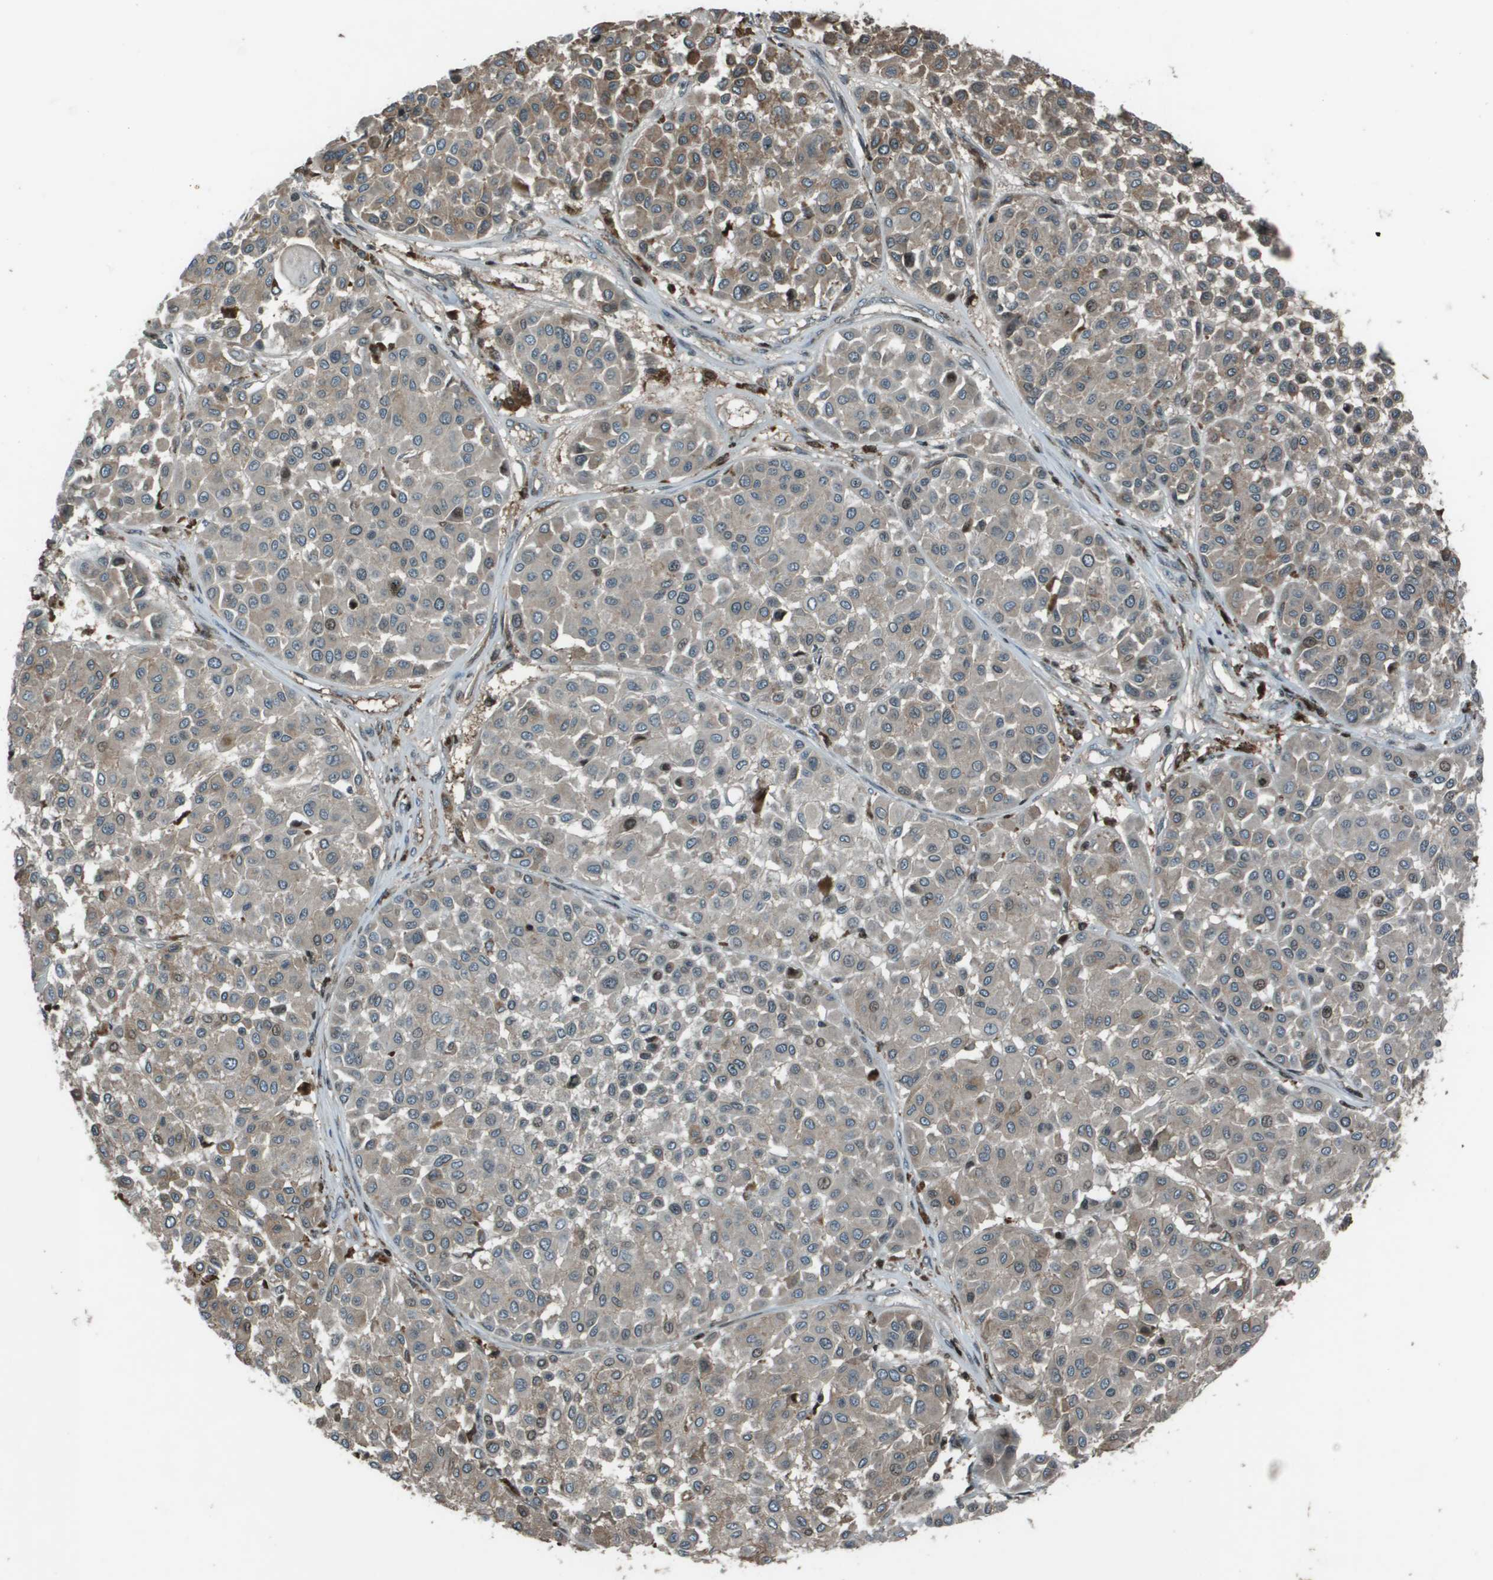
{"staining": {"intensity": "moderate", "quantity": "<25%", "location": "cytoplasmic/membranous,nuclear"}, "tissue": "melanoma", "cell_type": "Tumor cells", "image_type": "cancer", "snomed": [{"axis": "morphology", "description": "Malignant melanoma, Metastatic site"}, {"axis": "topography", "description": "Soft tissue"}], "caption": "The immunohistochemical stain shows moderate cytoplasmic/membranous and nuclear positivity in tumor cells of malignant melanoma (metastatic site) tissue.", "gene": "CXCL12", "patient": {"sex": "male", "age": 41}}